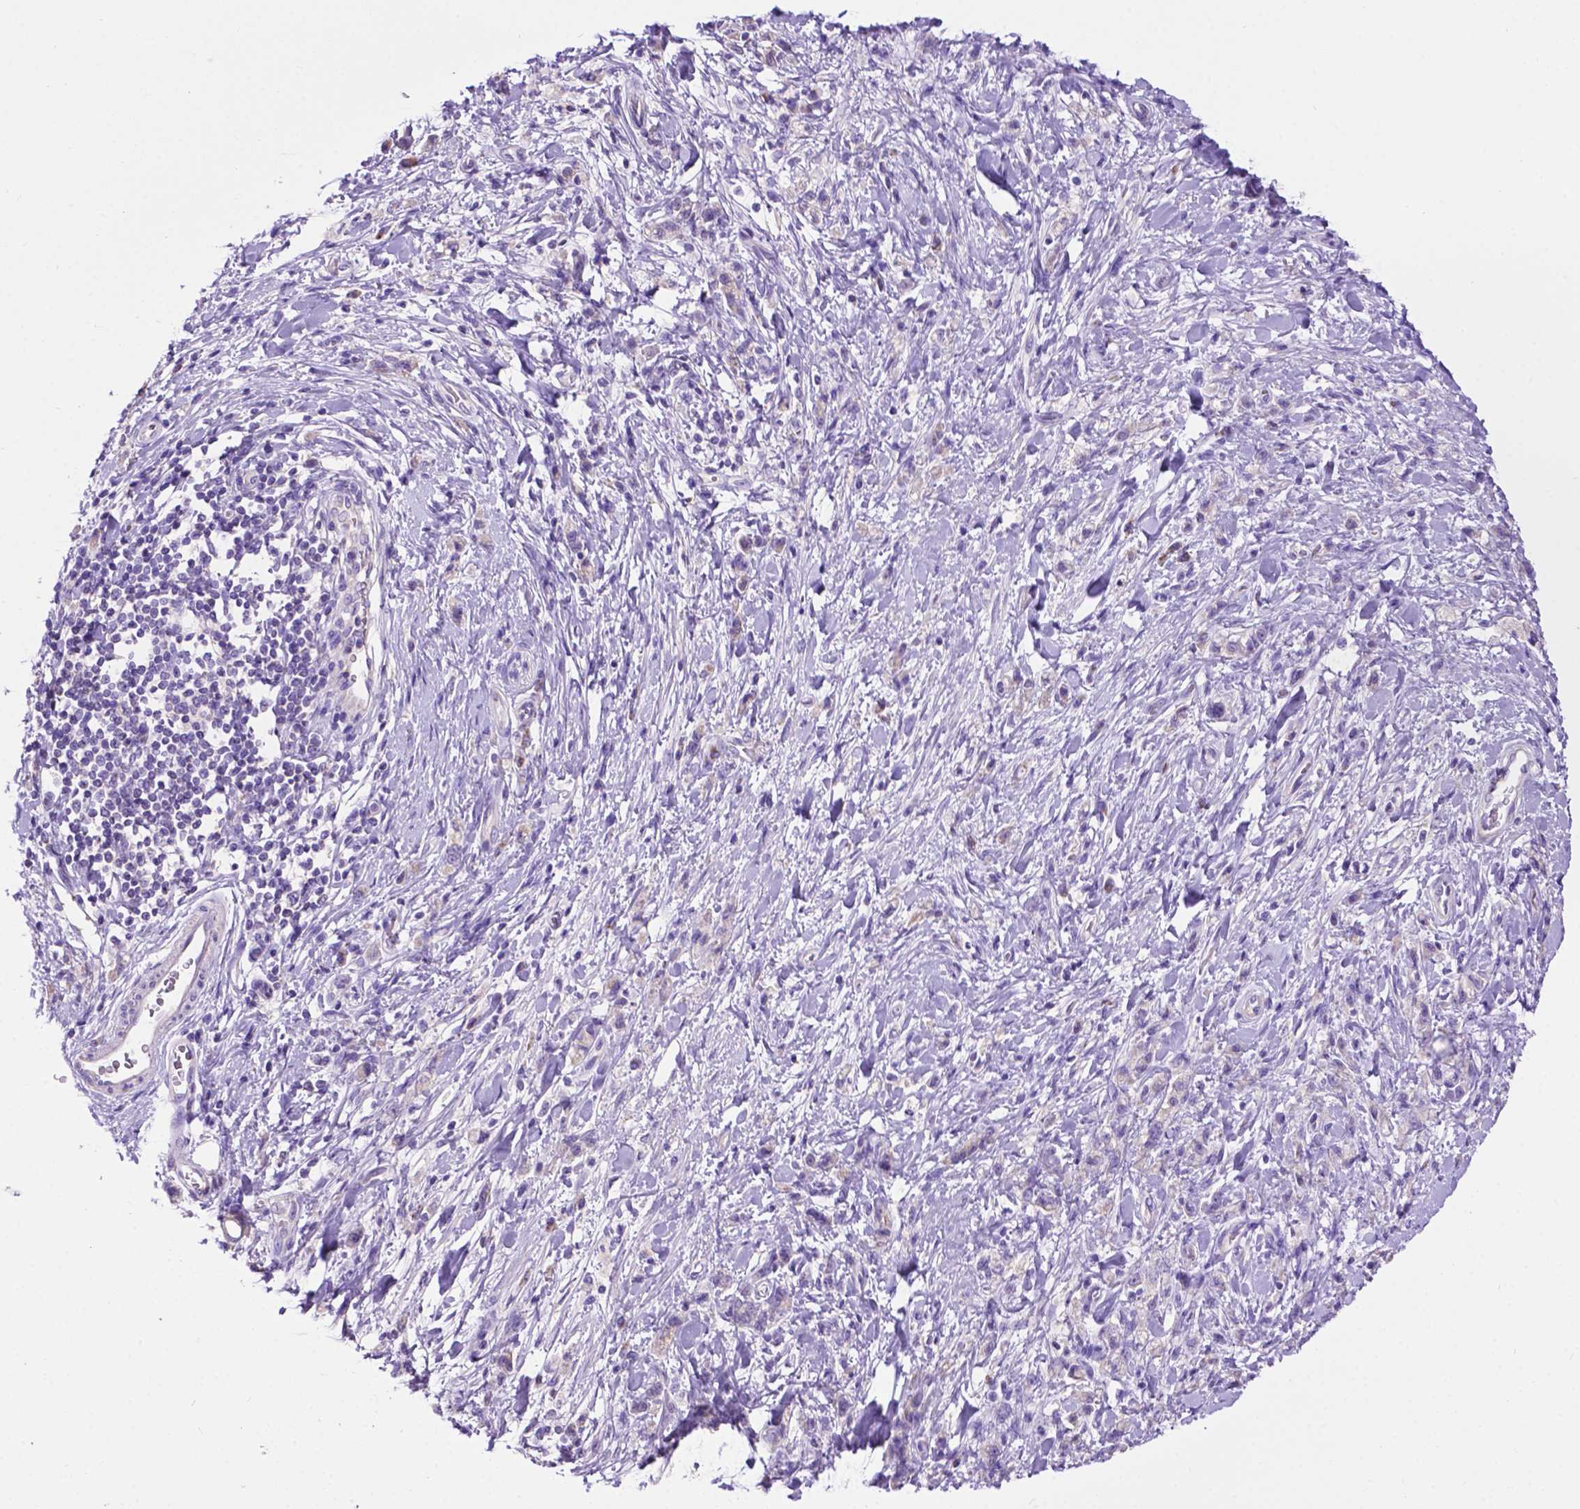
{"staining": {"intensity": "negative", "quantity": "none", "location": "none"}, "tissue": "stomach cancer", "cell_type": "Tumor cells", "image_type": "cancer", "snomed": [{"axis": "morphology", "description": "Adenocarcinoma, NOS"}, {"axis": "topography", "description": "Stomach"}], "caption": "The immunohistochemistry histopathology image has no significant expression in tumor cells of adenocarcinoma (stomach) tissue.", "gene": "PHYHIP", "patient": {"sex": "male", "age": 77}}